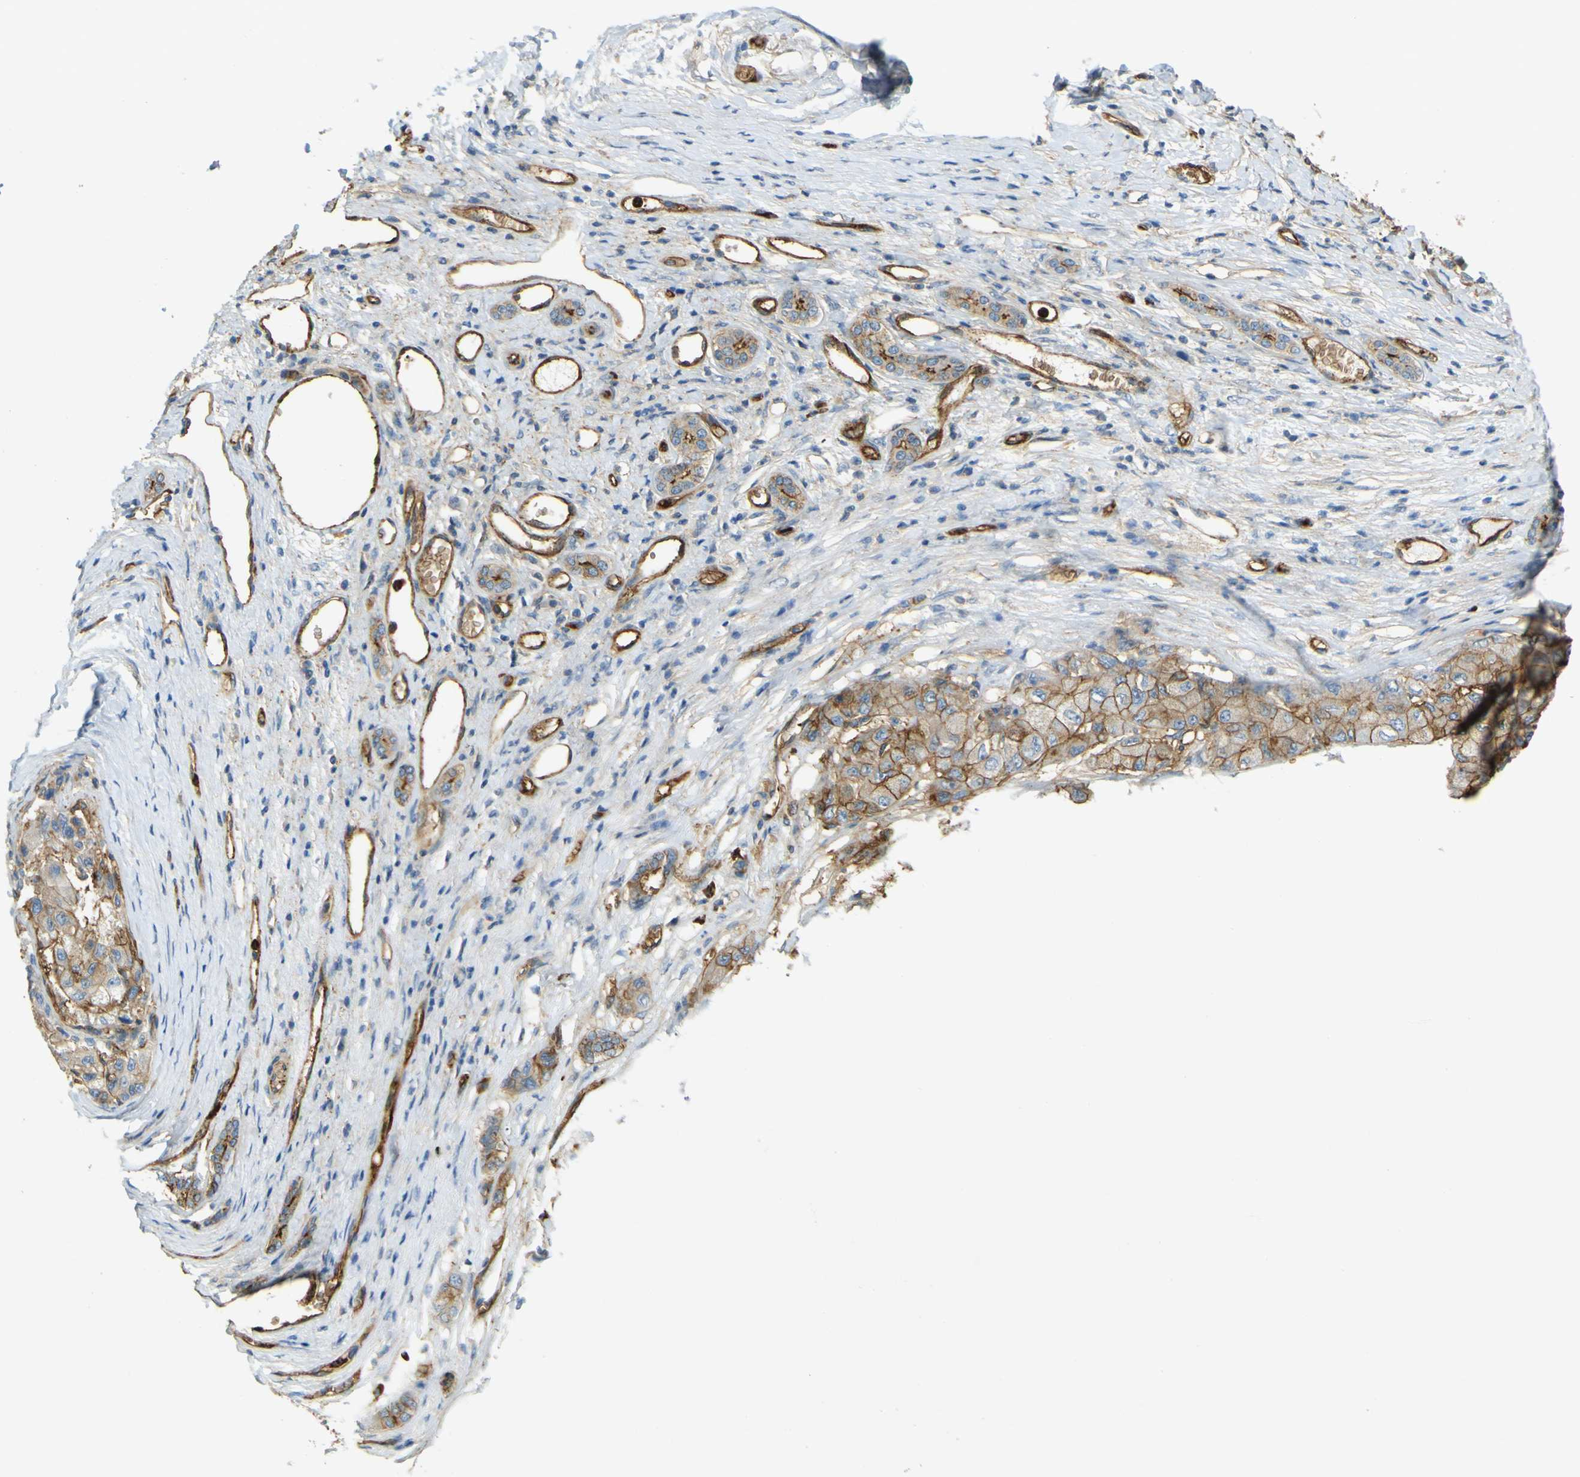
{"staining": {"intensity": "moderate", "quantity": ">75%", "location": "cytoplasmic/membranous"}, "tissue": "liver cancer", "cell_type": "Tumor cells", "image_type": "cancer", "snomed": [{"axis": "morphology", "description": "Carcinoma, Hepatocellular, NOS"}, {"axis": "topography", "description": "Liver"}], "caption": "Immunohistochemical staining of human liver cancer displays medium levels of moderate cytoplasmic/membranous protein positivity in approximately >75% of tumor cells.", "gene": "PLXDC1", "patient": {"sex": "male", "age": 80}}